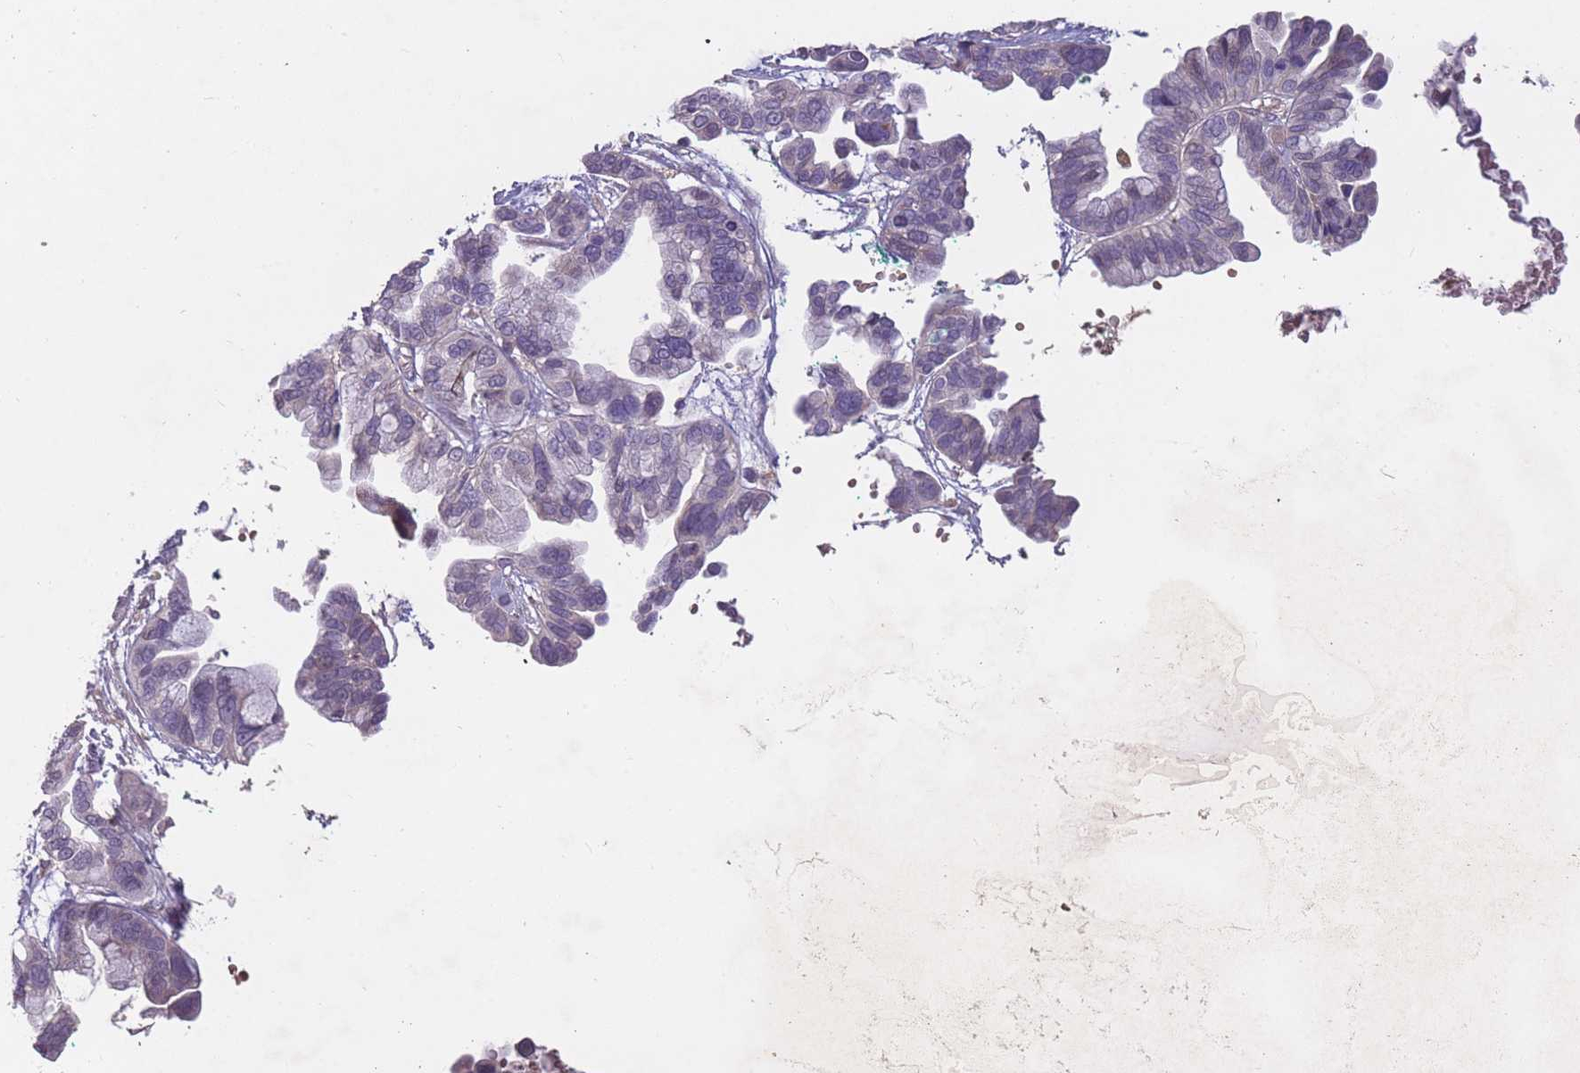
{"staining": {"intensity": "negative", "quantity": "none", "location": "none"}, "tissue": "ovarian cancer", "cell_type": "Tumor cells", "image_type": "cancer", "snomed": [{"axis": "morphology", "description": "Cystadenocarcinoma, serous, NOS"}, {"axis": "topography", "description": "Ovary"}], "caption": "Immunohistochemical staining of human serous cystadenocarcinoma (ovarian) exhibits no significant staining in tumor cells.", "gene": "OR2V2", "patient": {"sex": "female", "age": 56}}